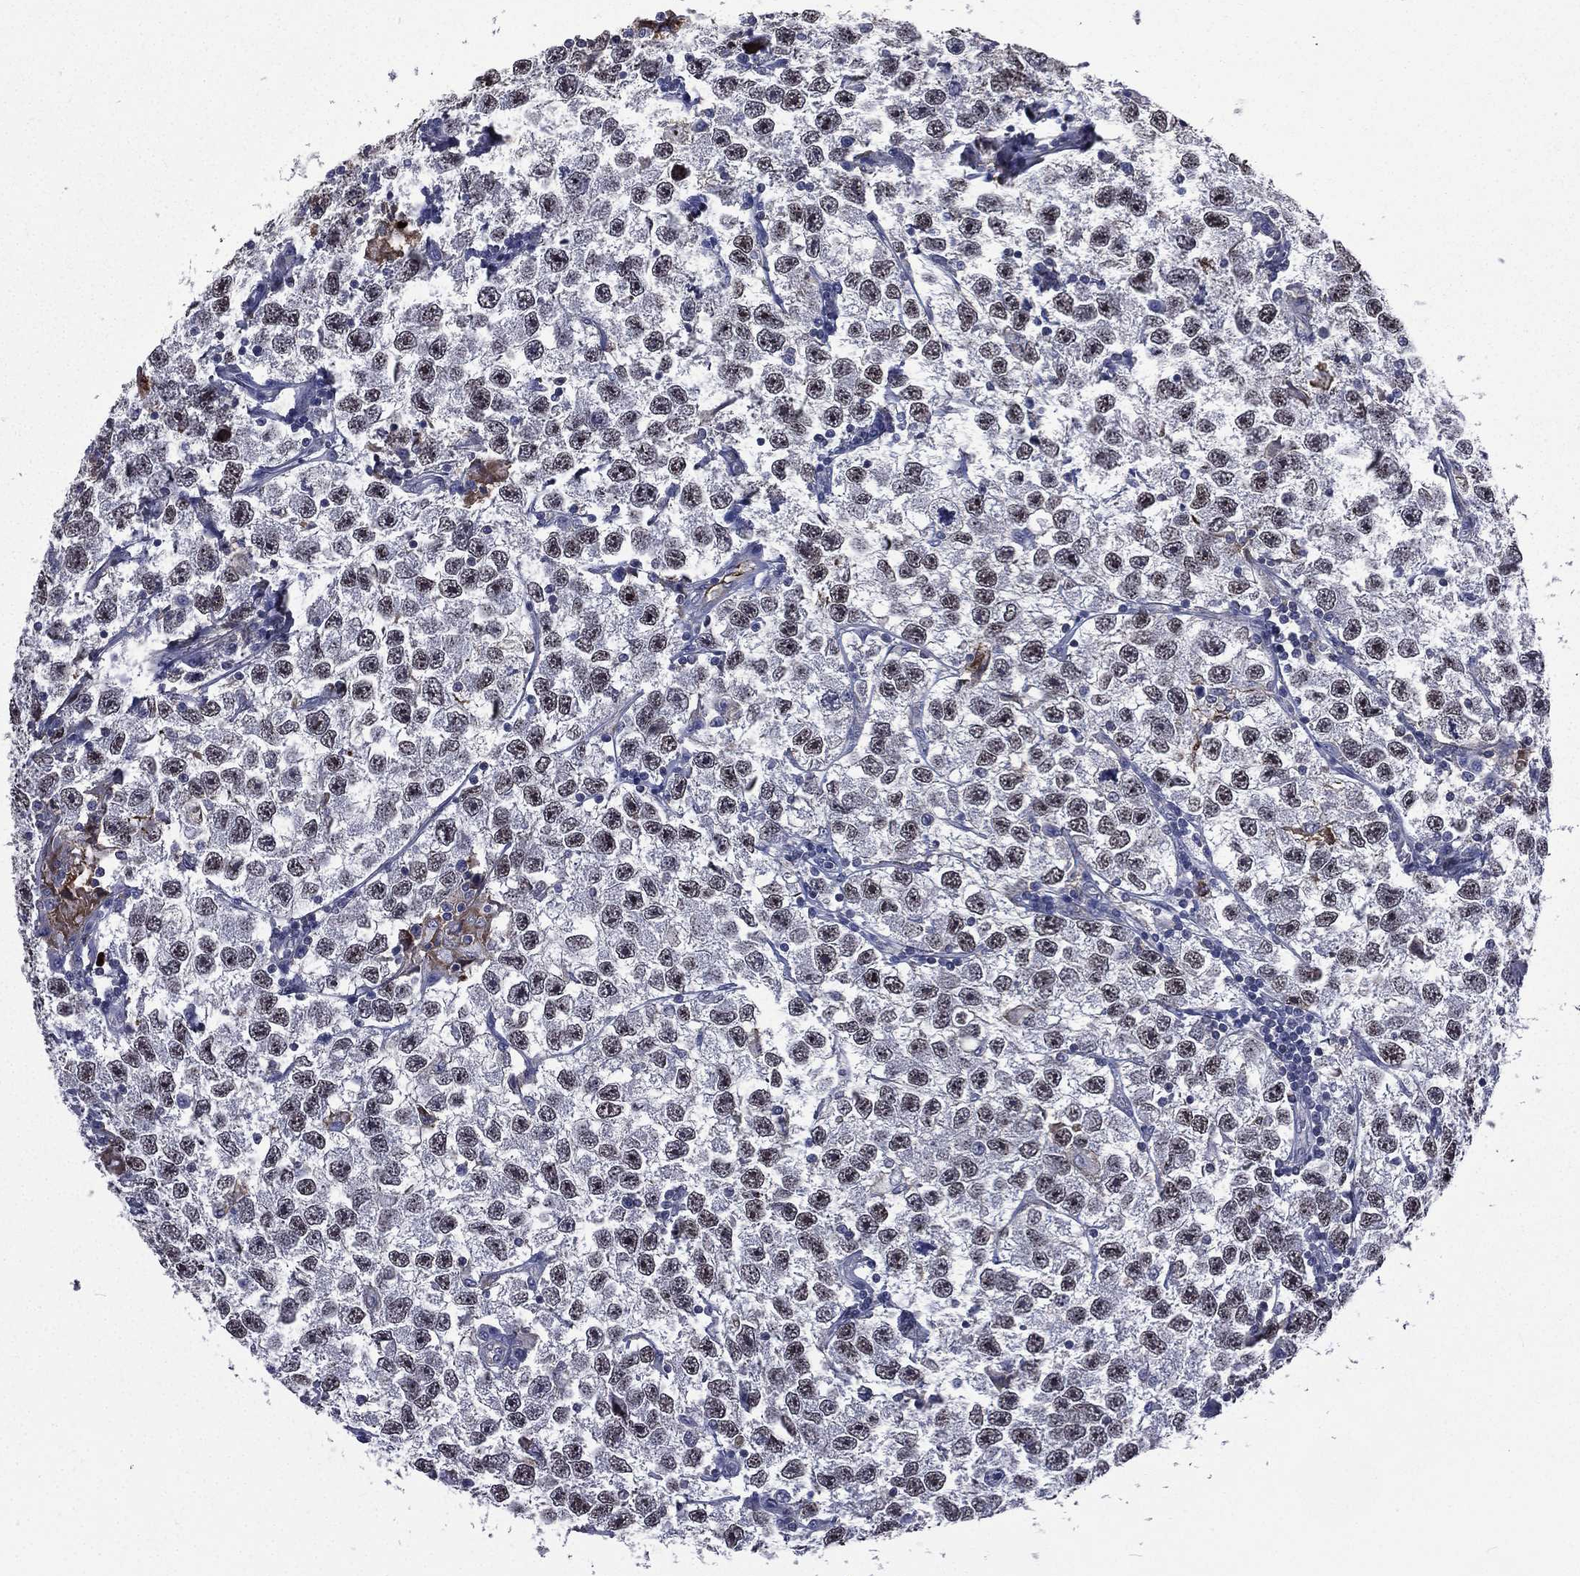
{"staining": {"intensity": "weak", "quantity": "25%-75%", "location": "nuclear"}, "tissue": "testis cancer", "cell_type": "Tumor cells", "image_type": "cancer", "snomed": [{"axis": "morphology", "description": "Seminoma, NOS"}, {"axis": "topography", "description": "Testis"}], "caption": "Immunohistochemistry (IHC) micrograph of human testis cancer stained for a protein (brown), which displays low levels of weak nuclear expression in approximately 25%-75% of tumor cells.", "gene": "FGG", "patient": {"sex": "male", "age": 26}}